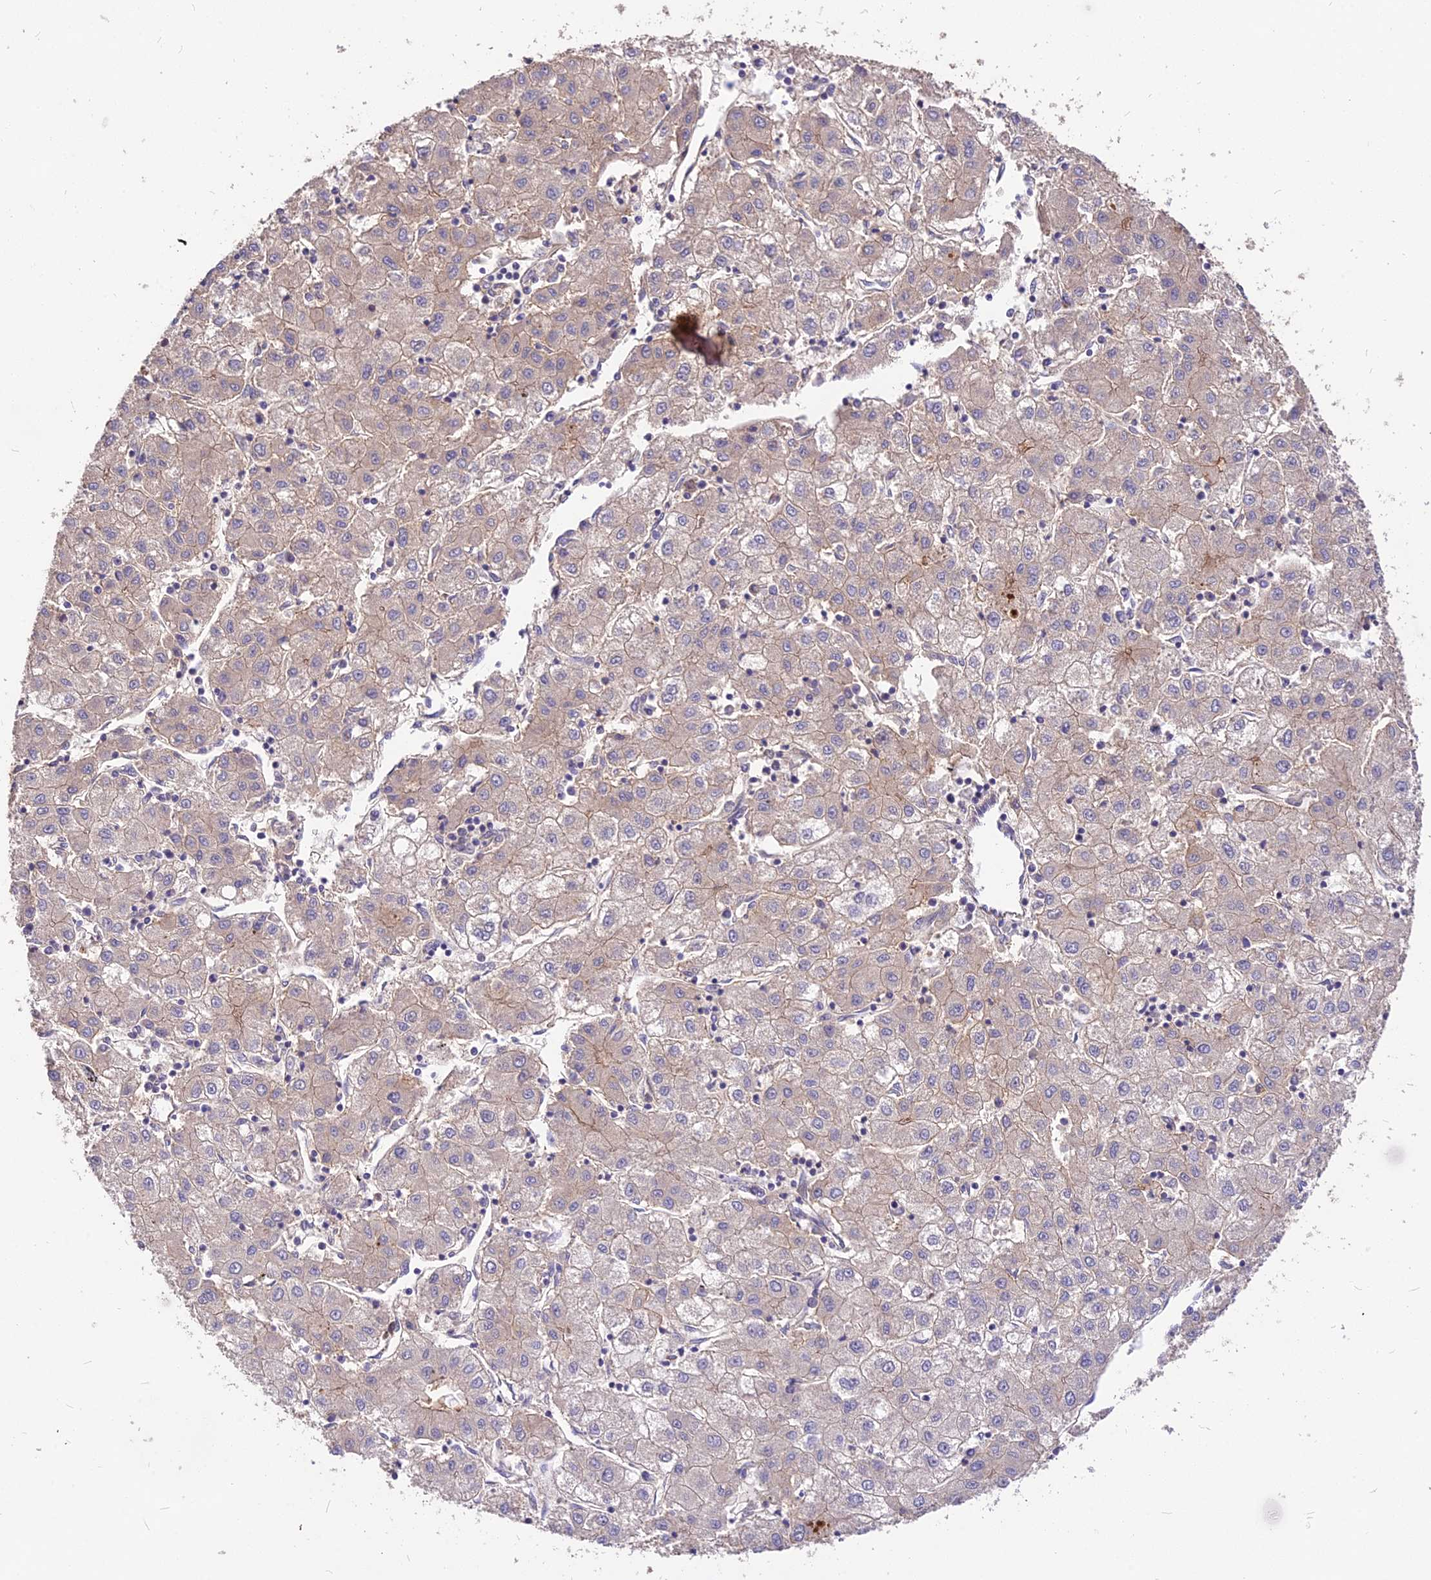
{"staining": {"intensity": "weak", "quantity": ">75%", "location": "cytoplasmic/membranous"}, "tissue": "liver cancer", "cell_type": "Tumor cells", "image_type": "cancer", "snomed": [{"axis": "morphology", "description": "Carcinoma, Hepatocellular, NOS"}, {"axis": "topography", "description": "Liver"}], "caption": "Approximately >75% of tumor cells in human hepatocellular carcinoma (liver) reveal weak cytoplasmic/membranous protein staining as visualized by brown immunohistochemical staining.", "gene": "ROCK1", "patient": {"sex": "male", "age": 72}}